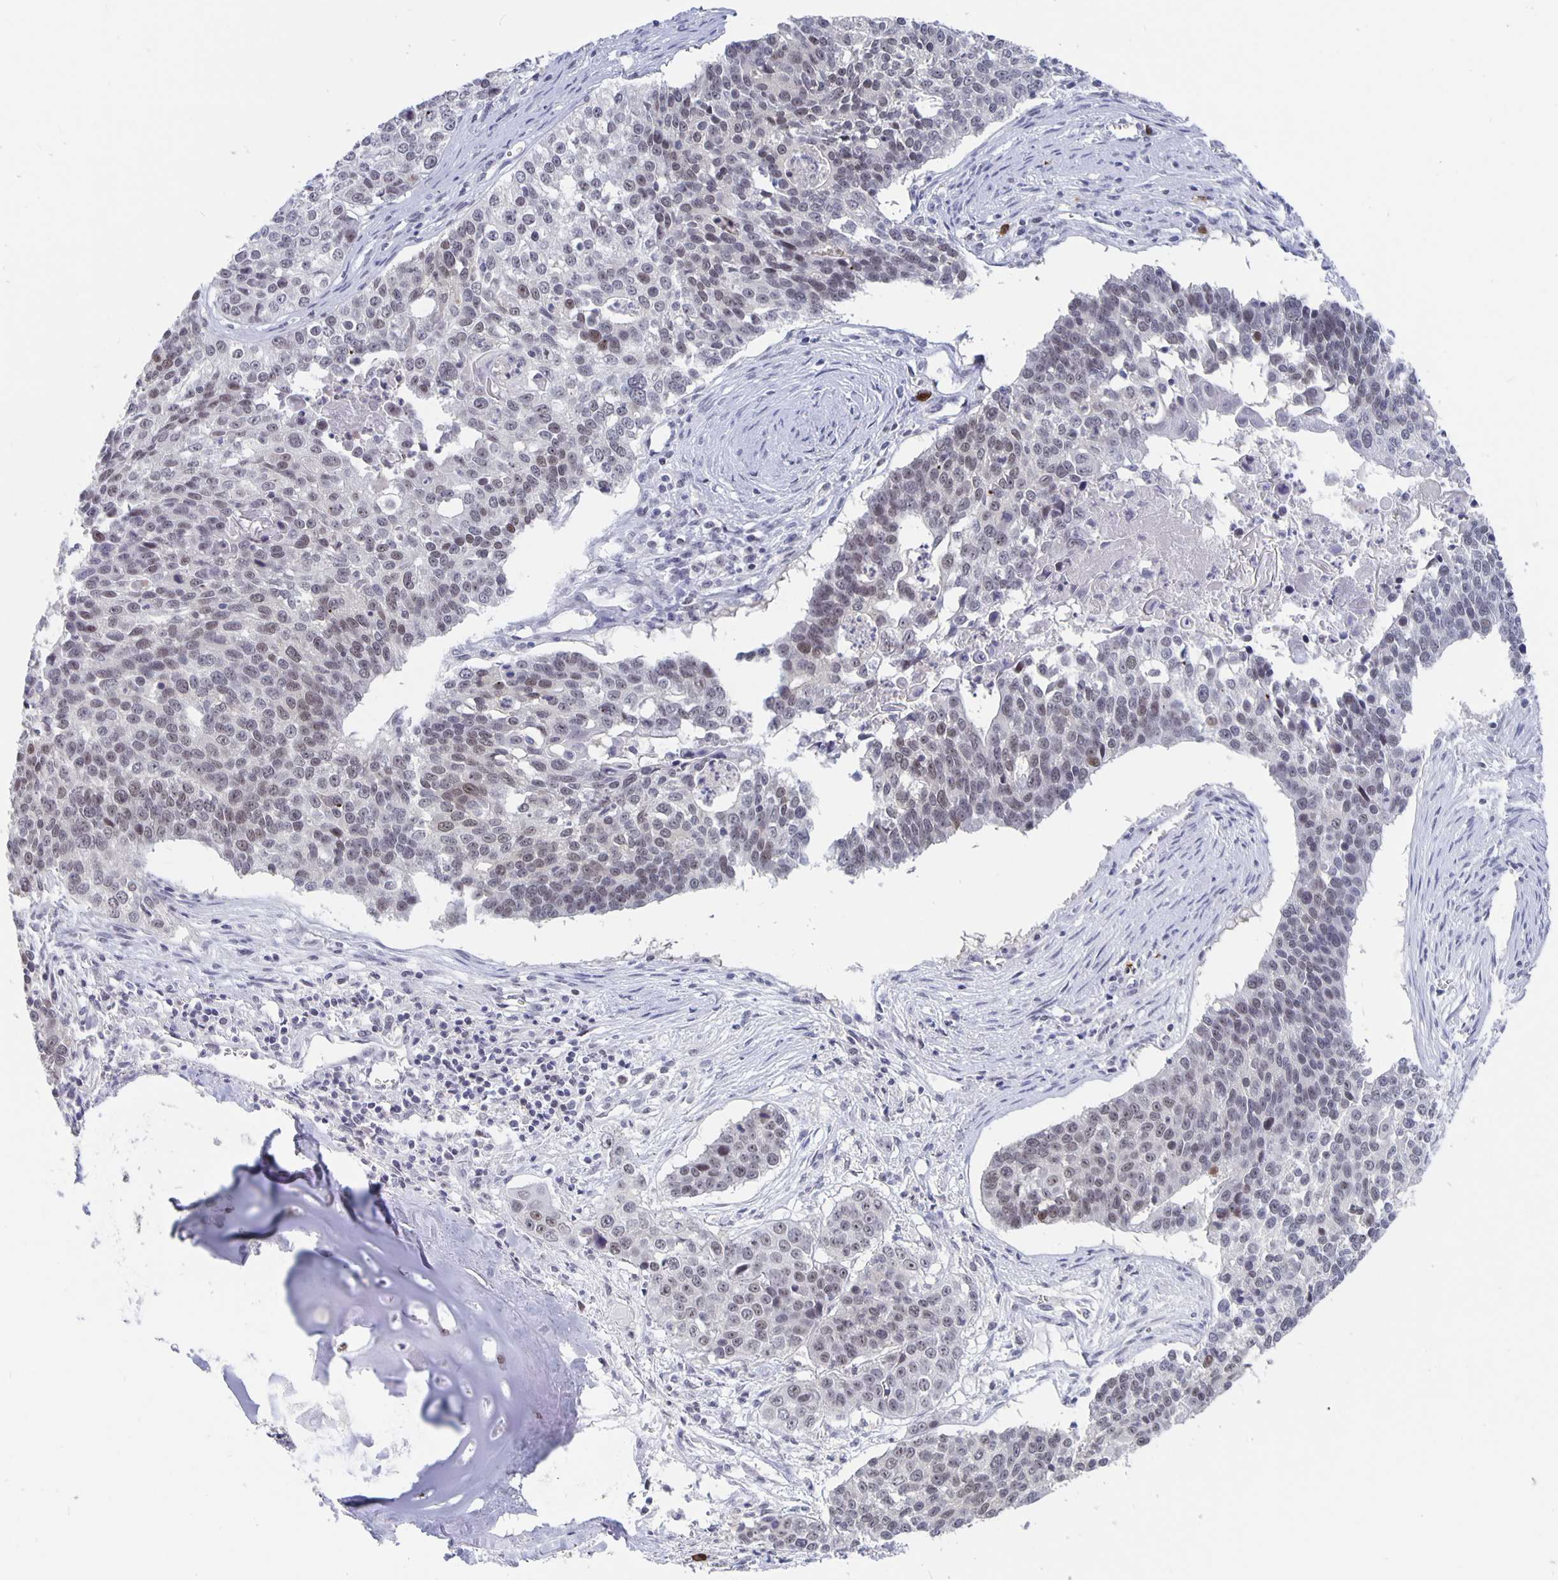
{"staining": {"intensity": "weak", "quantity": "25%-75%", "location": "nuclear"}, "tissue": "lung cancer", "cell_type": "Tumor cells", "image_type": "cancer", "snomed": [{"axis": "morphology", "description": "Squamous cell carcinoma, NOS"}, {"axis": "morphology", "description": "Squamous cell carcinoma, metastatic, NOS"}, {"axis": "topography", "description": "Lung"}, {"axis": "topography", "description": "Pleura, NOS"}], "caption": "Lung squamous cell carcinoma stained with immunohistochemistry (IHC) shows weak nuclear staining in about 25%-75% of tumor cells.", "gene": "ZNF691", "patient": {"sex": "male", "age": 72}}